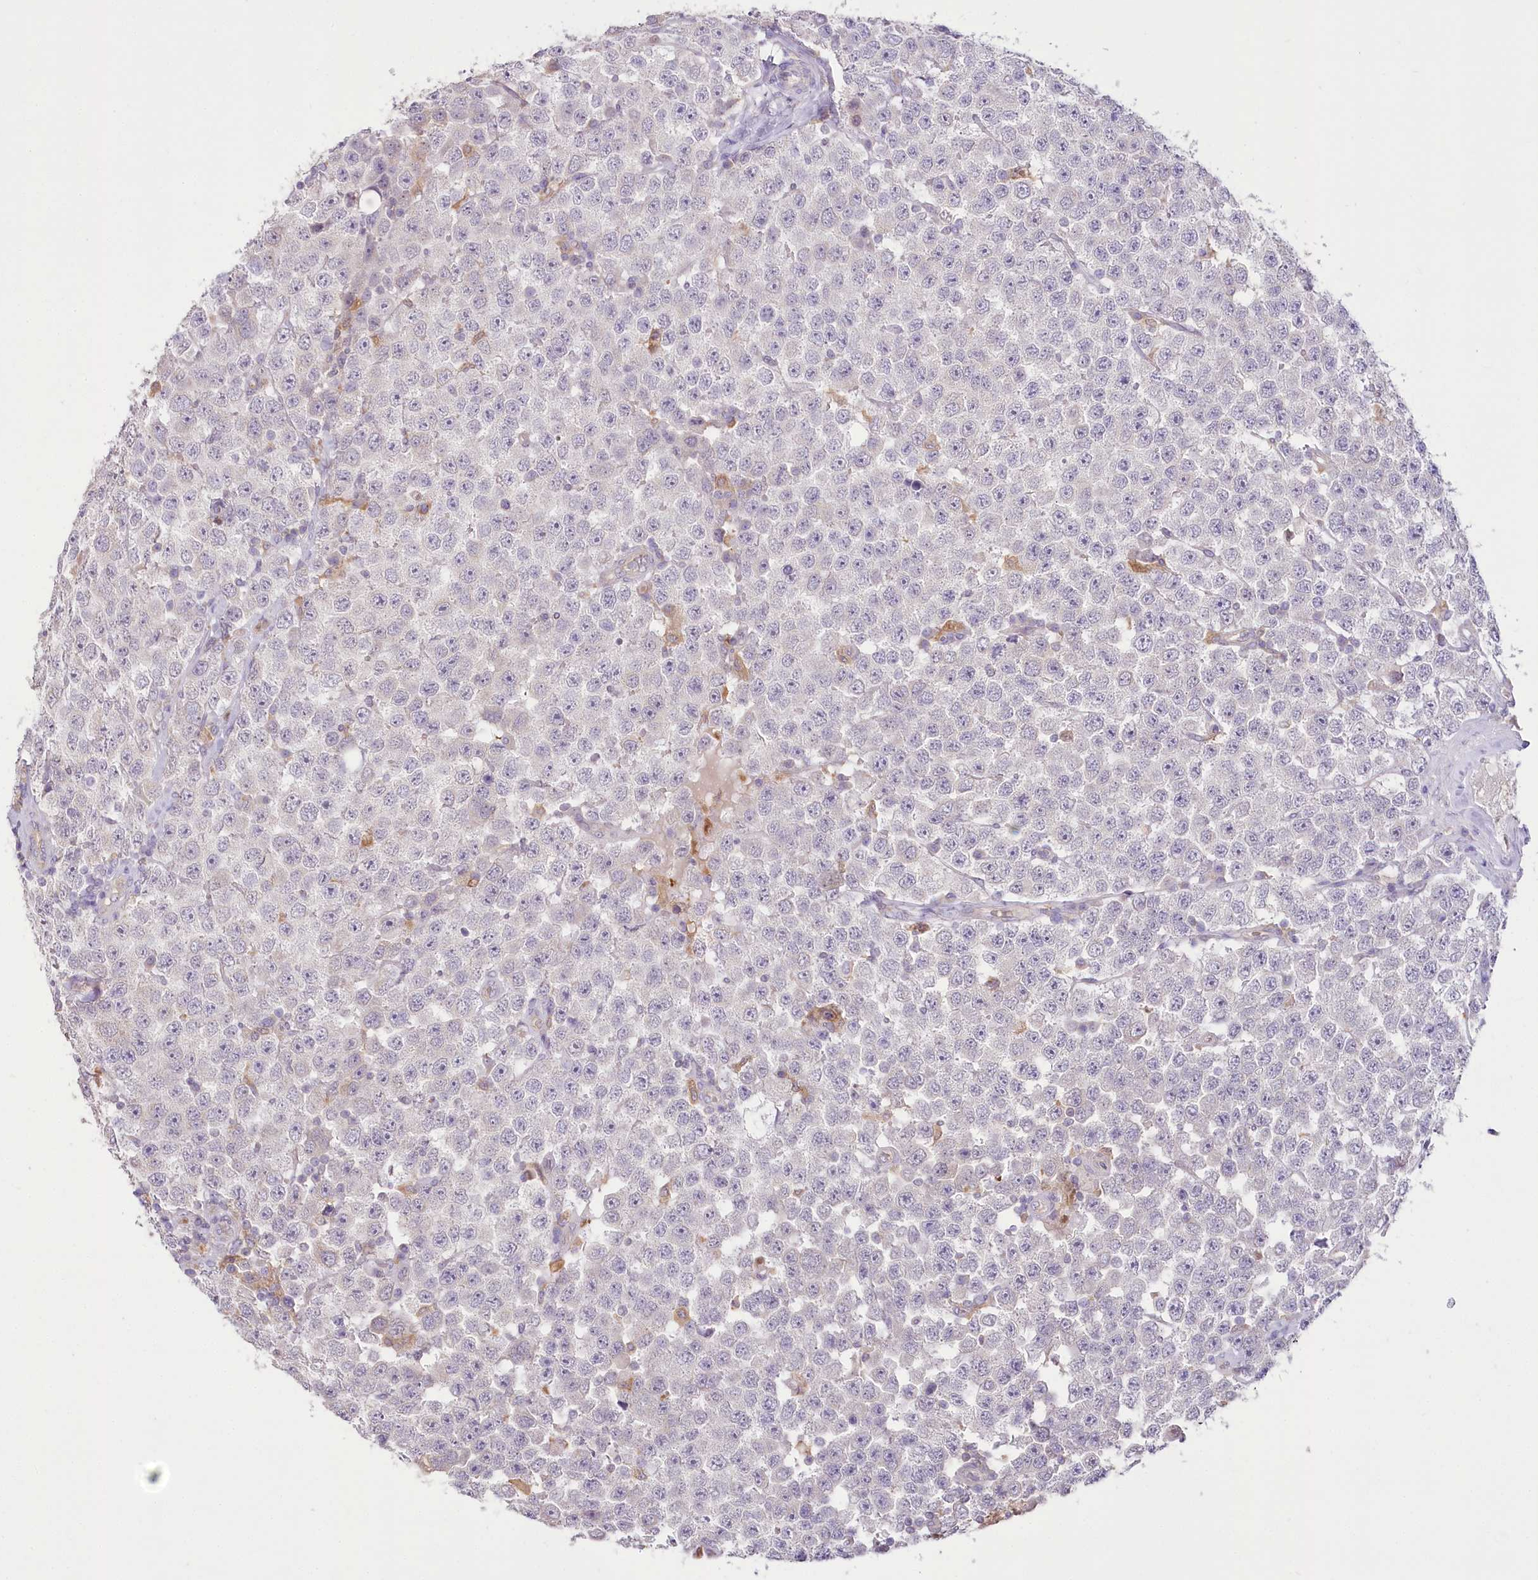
{"staining": {"intensity": "negative", "quantity": "none", "location": "none"}, "tissue": "testis cancer", "cell_type": "Tumor cells", "image_type": "cancer", "snomed": [{"axis": "morphology", "description": "Seminoma, NOS"}, {"axis": "topography", "description": "Testis"}], "caption": "DAB immunohistochemical staining of testis cancer demonstrates no significant staining in tumor cells.", "gene": "DPYD", "patient": {"sex": "male", "age": 28}}